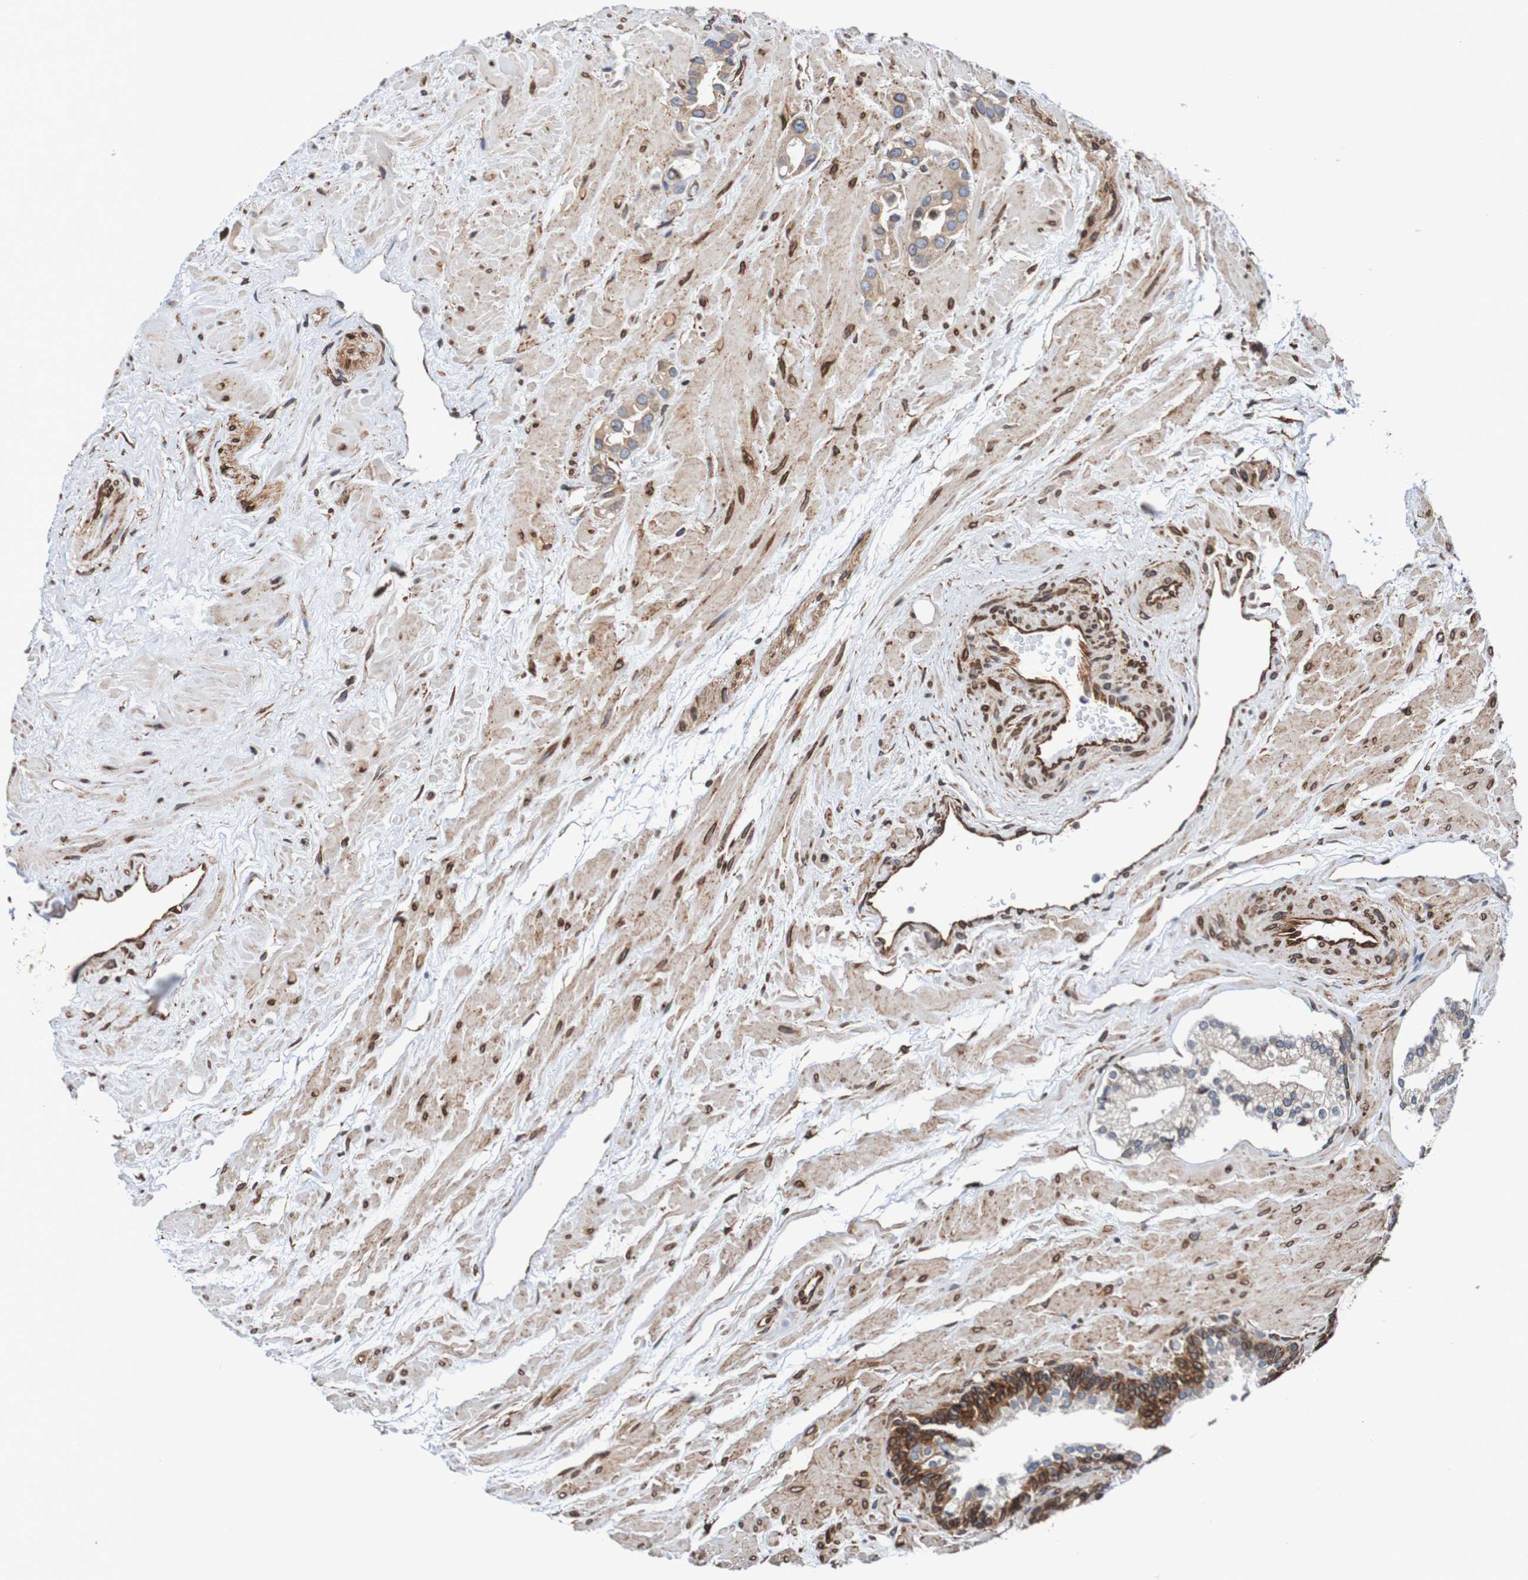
{"staining": {"intensity": "moderate", "quantity": ">75%", "location": "cytoplasmic/membranous,nuclear"}, "tissue": "prostate cancer", "cell_type": "Tumor cells", "image_type": "cancer", "snomed": [{"axis": "morphology", "description": "Adenocarcinoma, High grade"}, {"axis": "topography", "description": "Prostate"}], "caption": "Prostate cancer was stained to show a protein in brown. There is medium levels of moderate cytoplasmic/membranous and nuclear staining in about >75% of tumor cells.", "gene": "TMEM109", "patient": {"sex": "male", "age": 64}}